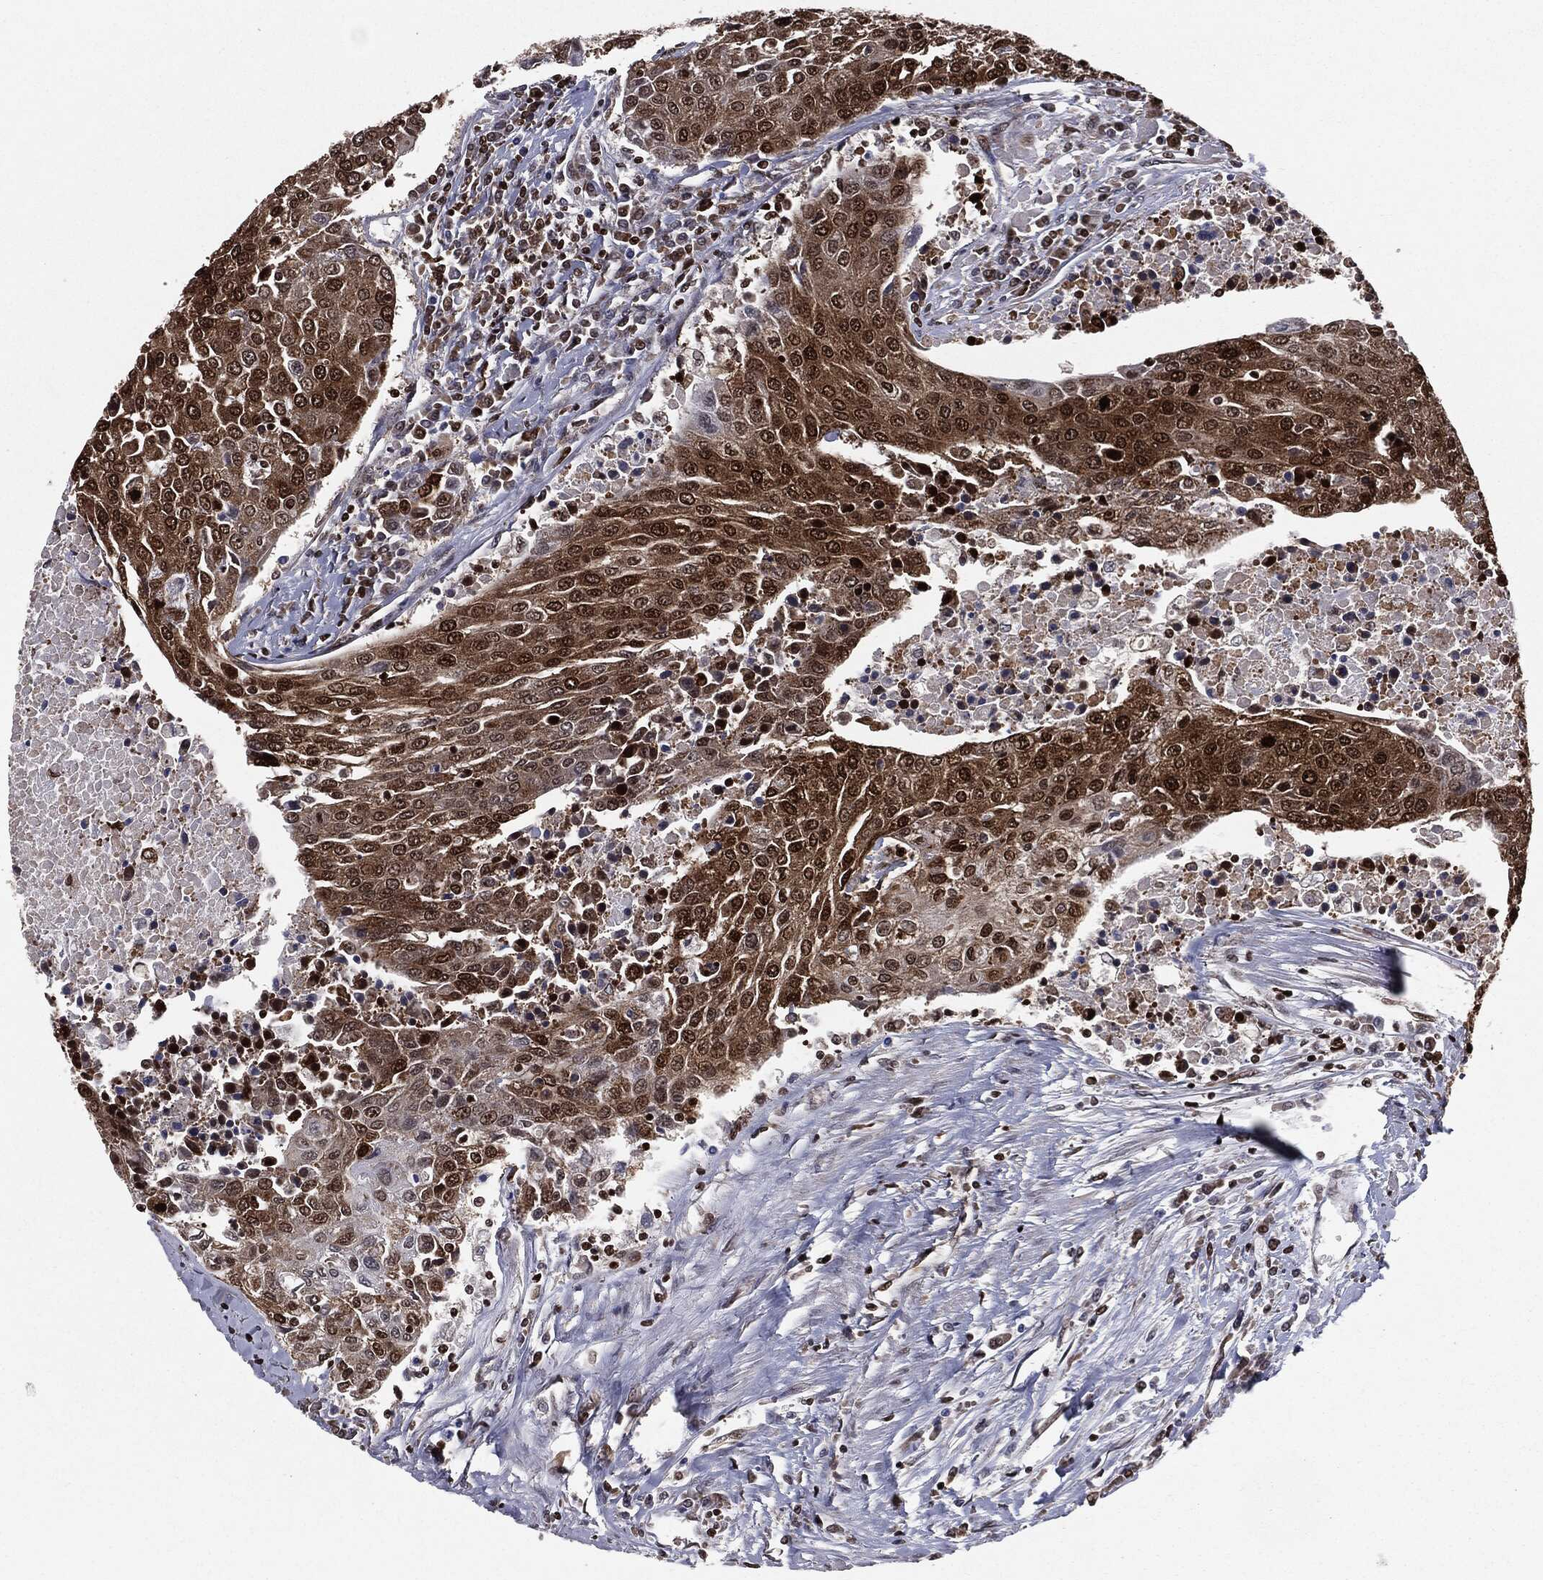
{"staining": {"intensity": "strong", "quantity": ">75%", "location": "cytoplasmic/membranous,nuclear"}, "tissue": "urothelial cancer", "cell_type": "Tumor cells", "image_type": "cancer", "snomed": [{"axis": "morphology", "description": "Urothelial carcinoma, High grade"}, {"axis": "topography", "description": "Urinary bladder"}], "caption": "Protein expression by immunohistochemistry (IHC) exhibits strong cytoplasmic/membranous and nuclear positivity in approximately >75% of tumor cells in urothelial cancer.", "gene": "CHCHD2", "patient": {"sex": "female", "age": 85}}